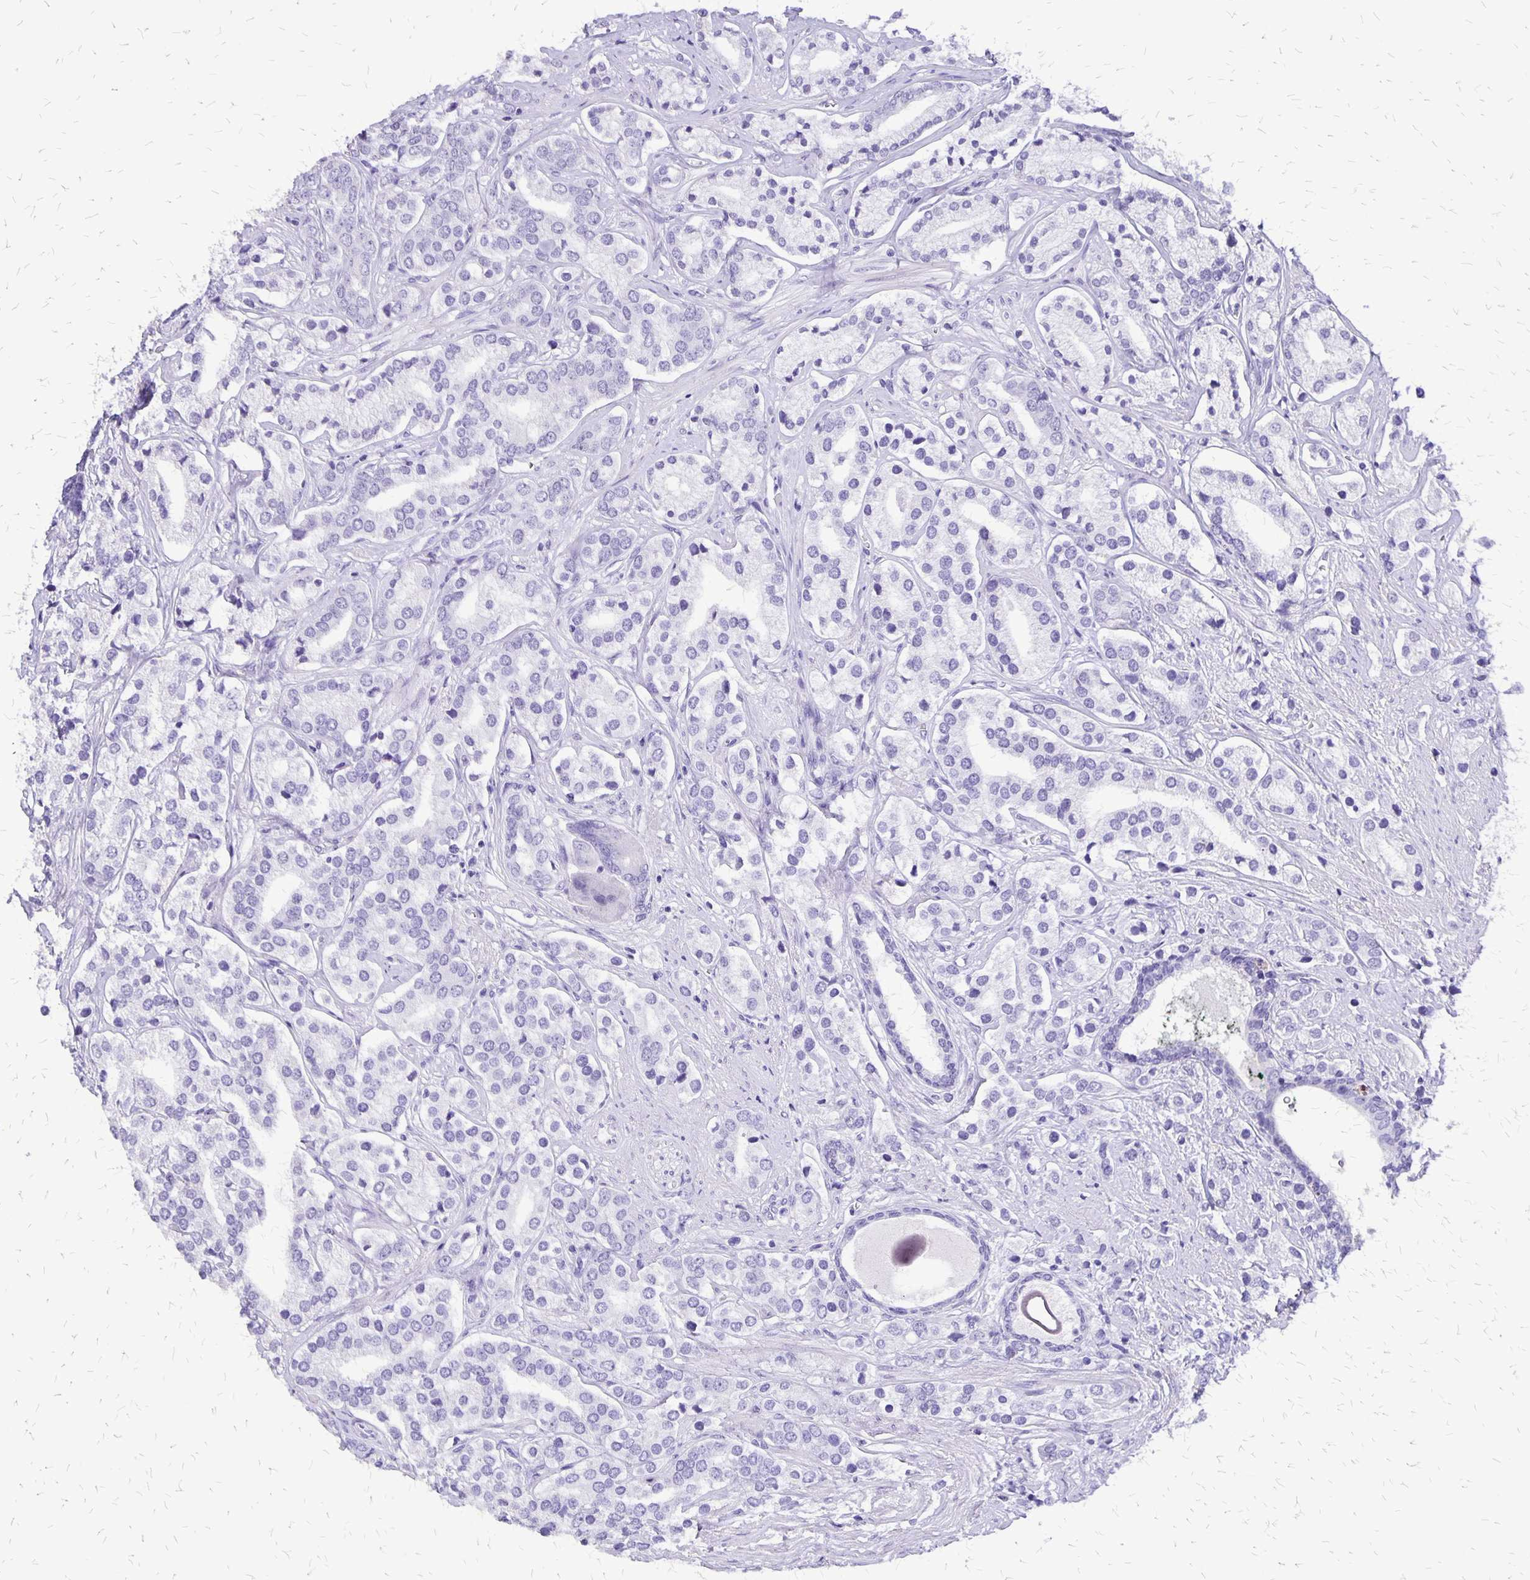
{"staining": {"intensity": "negative", "quantity": "none", "location": "none"}, "tissue": "prostate cancer", "cell_type": "Tumor cells", "image_type": "cancer", "snomed": [{"axis": "morphology", "description": "Adenocarcinoma, High grade"}, {"axis": "topography", "description": "Prostate"}], "caption": "Protein analysis of prostate cancer demonstrates no significant positivity in tumor cells. (Stains: DAB (3,3'-diaminobenzidine) immunohistochemistry (IHC) with hematoxylin counter stain, Microscopy: brightfield microscopy at high magnification).", "gene": "SLC13A2", "patient": {"sex": "male", "age": 58}}